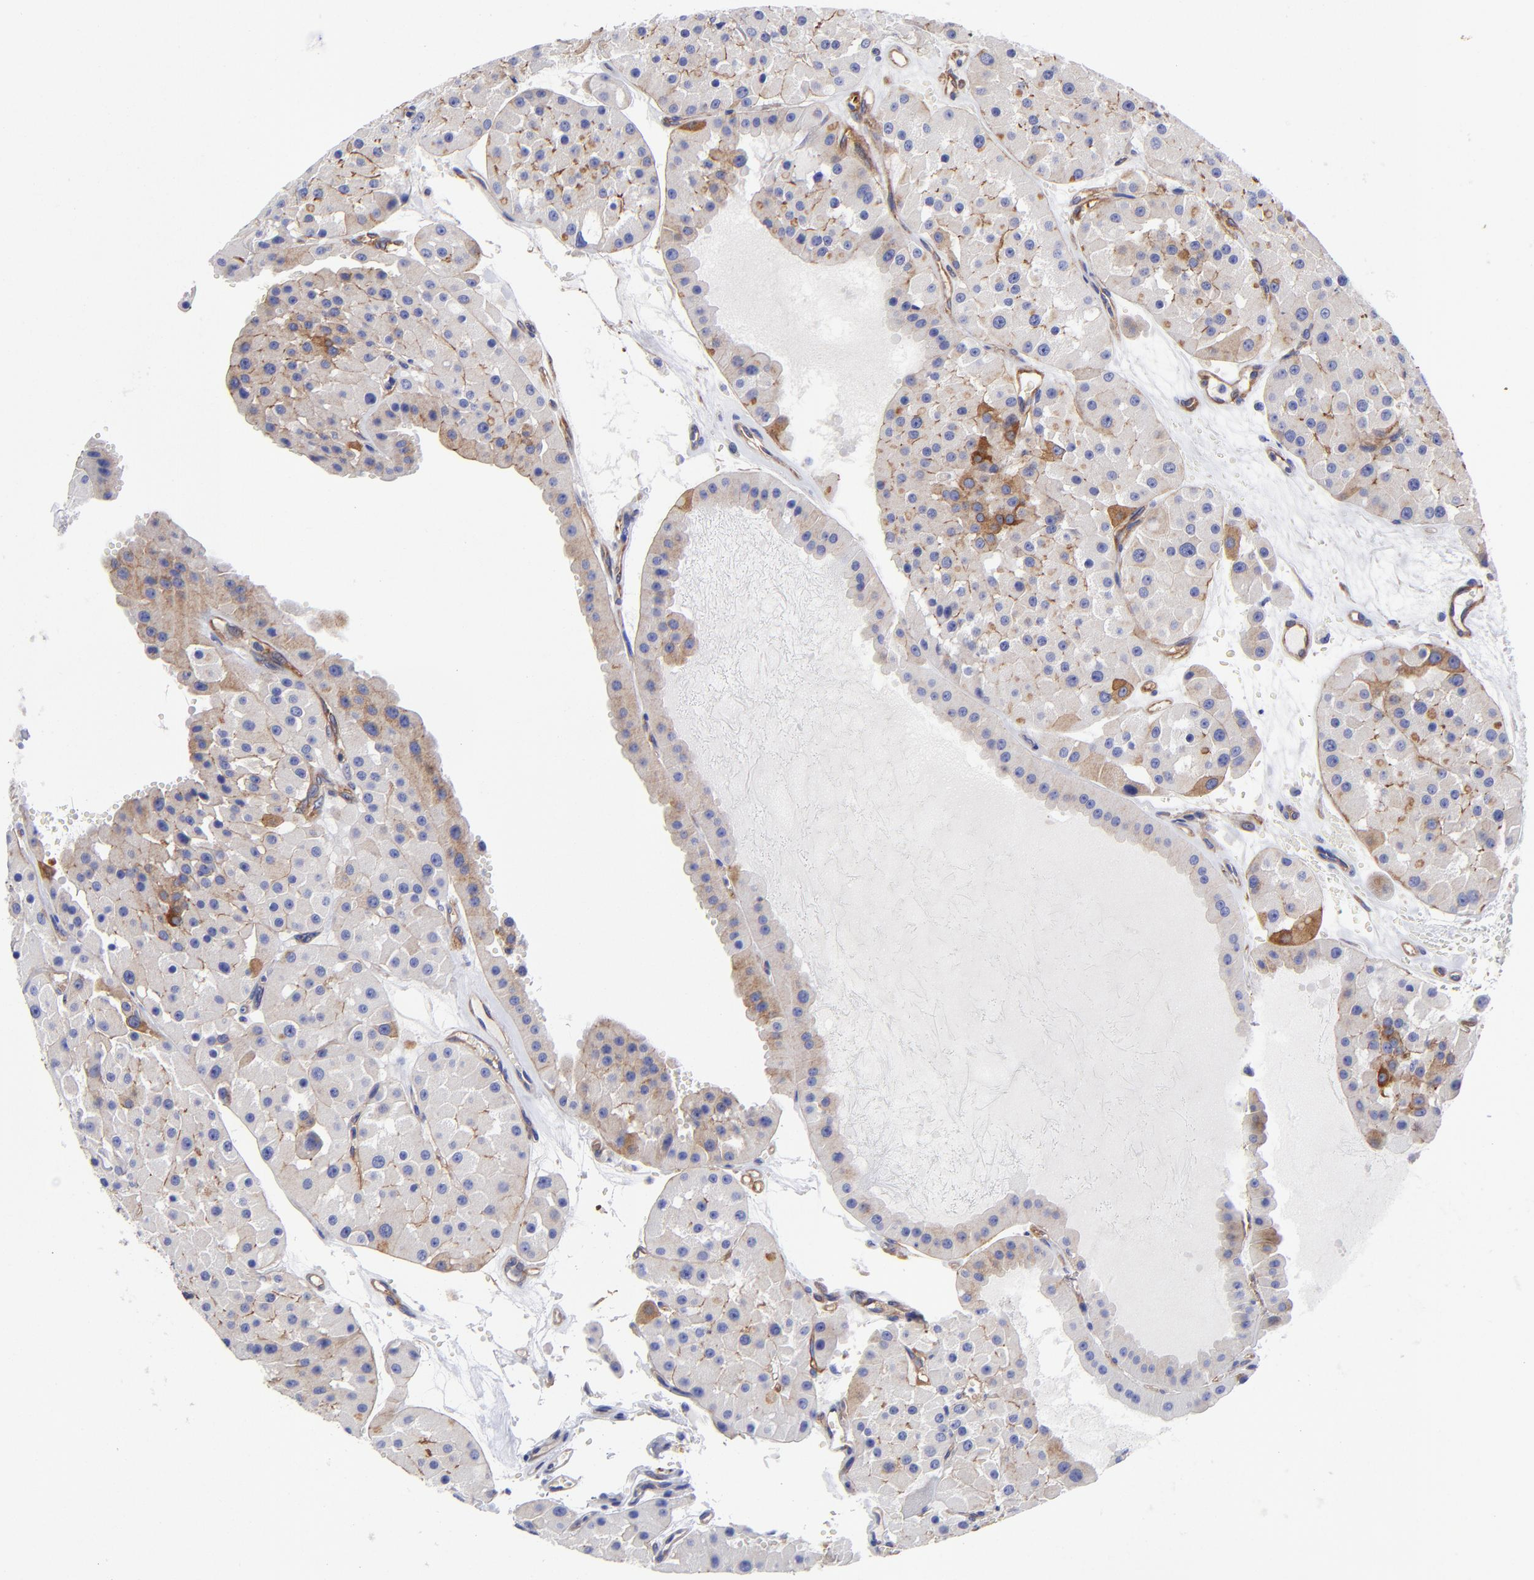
{"staining": {"intensity": "moderate", "quantity": "<25%", "location": "cytoplasmic/membranous"}, "tissue": "renal cancer", "cell_type": "Tumor cells", "image_type": "cancer", "snomed": [{"axis": "morphology", "description": "Adenocarcinoma, uncertain malignant potential"}, {"axis": "topography", "description": "Kidney"}], "caption": "Immunohistochemistry (IHC) (DAB (3,3'-diaminobenzidine)) staining of human adenocarcinoma,  uncertain malignant potential (renal) reveals moderate cytoplasmic/membranous protein positivity in about <25% of tumor cells.", "gene": "PPFIBP1", "patient": {"sex": "male", "age": 63}}